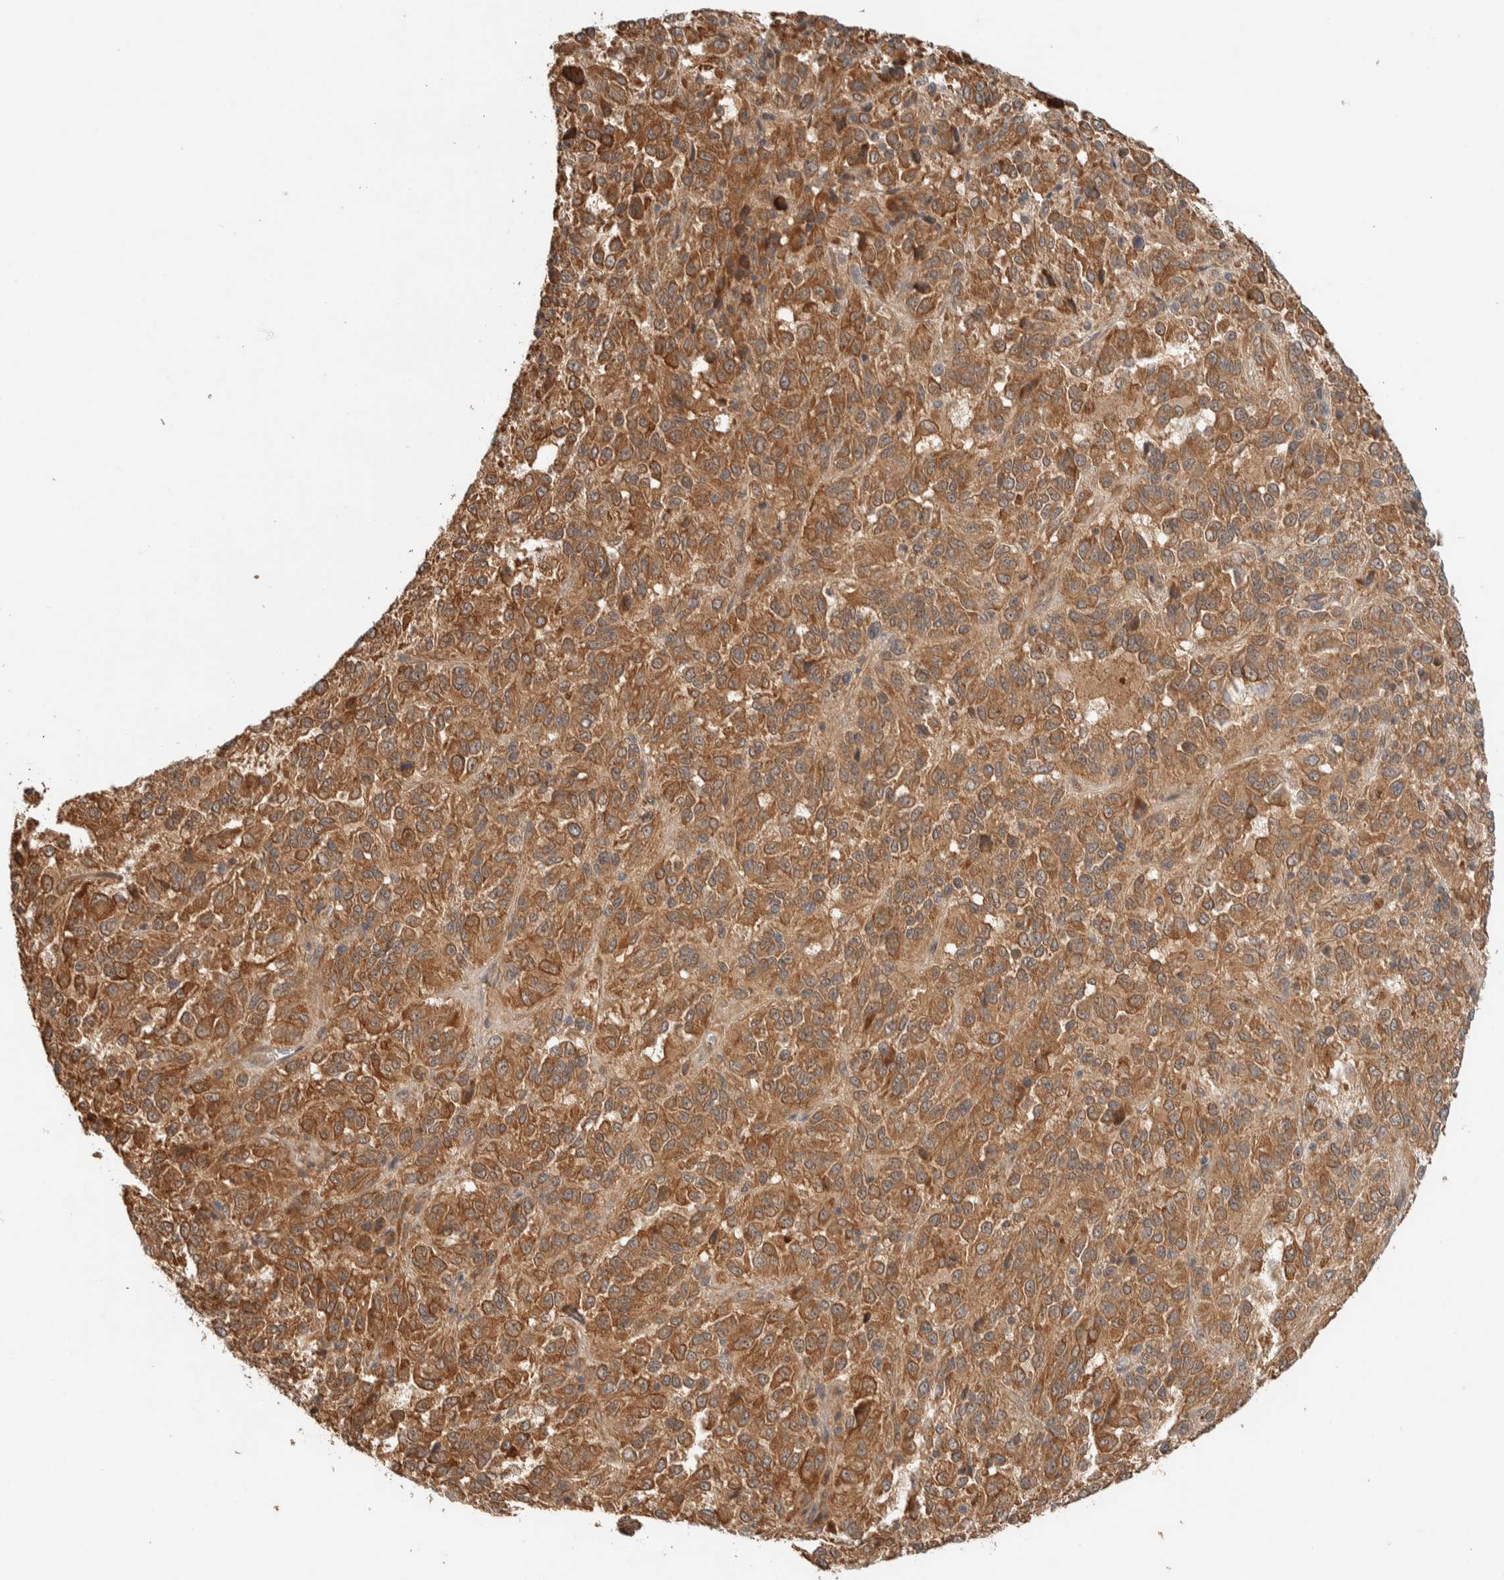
{"staining": {"intensity": "moderate", "quantity": ">75%", "location": "cytoplasmic/membranous"}, "tissue": "melanoma", "cell_type": "Tumor cells", "image_type": "cancer", "snomed": [{"axis": "morphology", "description": "Malignant melanoma, Metastatic site"}, {"axis": "topography", "description": "Lung"}], "caption": "Melanoma was stained to show a protein in brown. There is medium levels of moderate cytoplasmic/membranous expression in approximately >75% of tumor cells.", "gene": "ADSS2", "patient": {"sex": "male", "age": 64}}